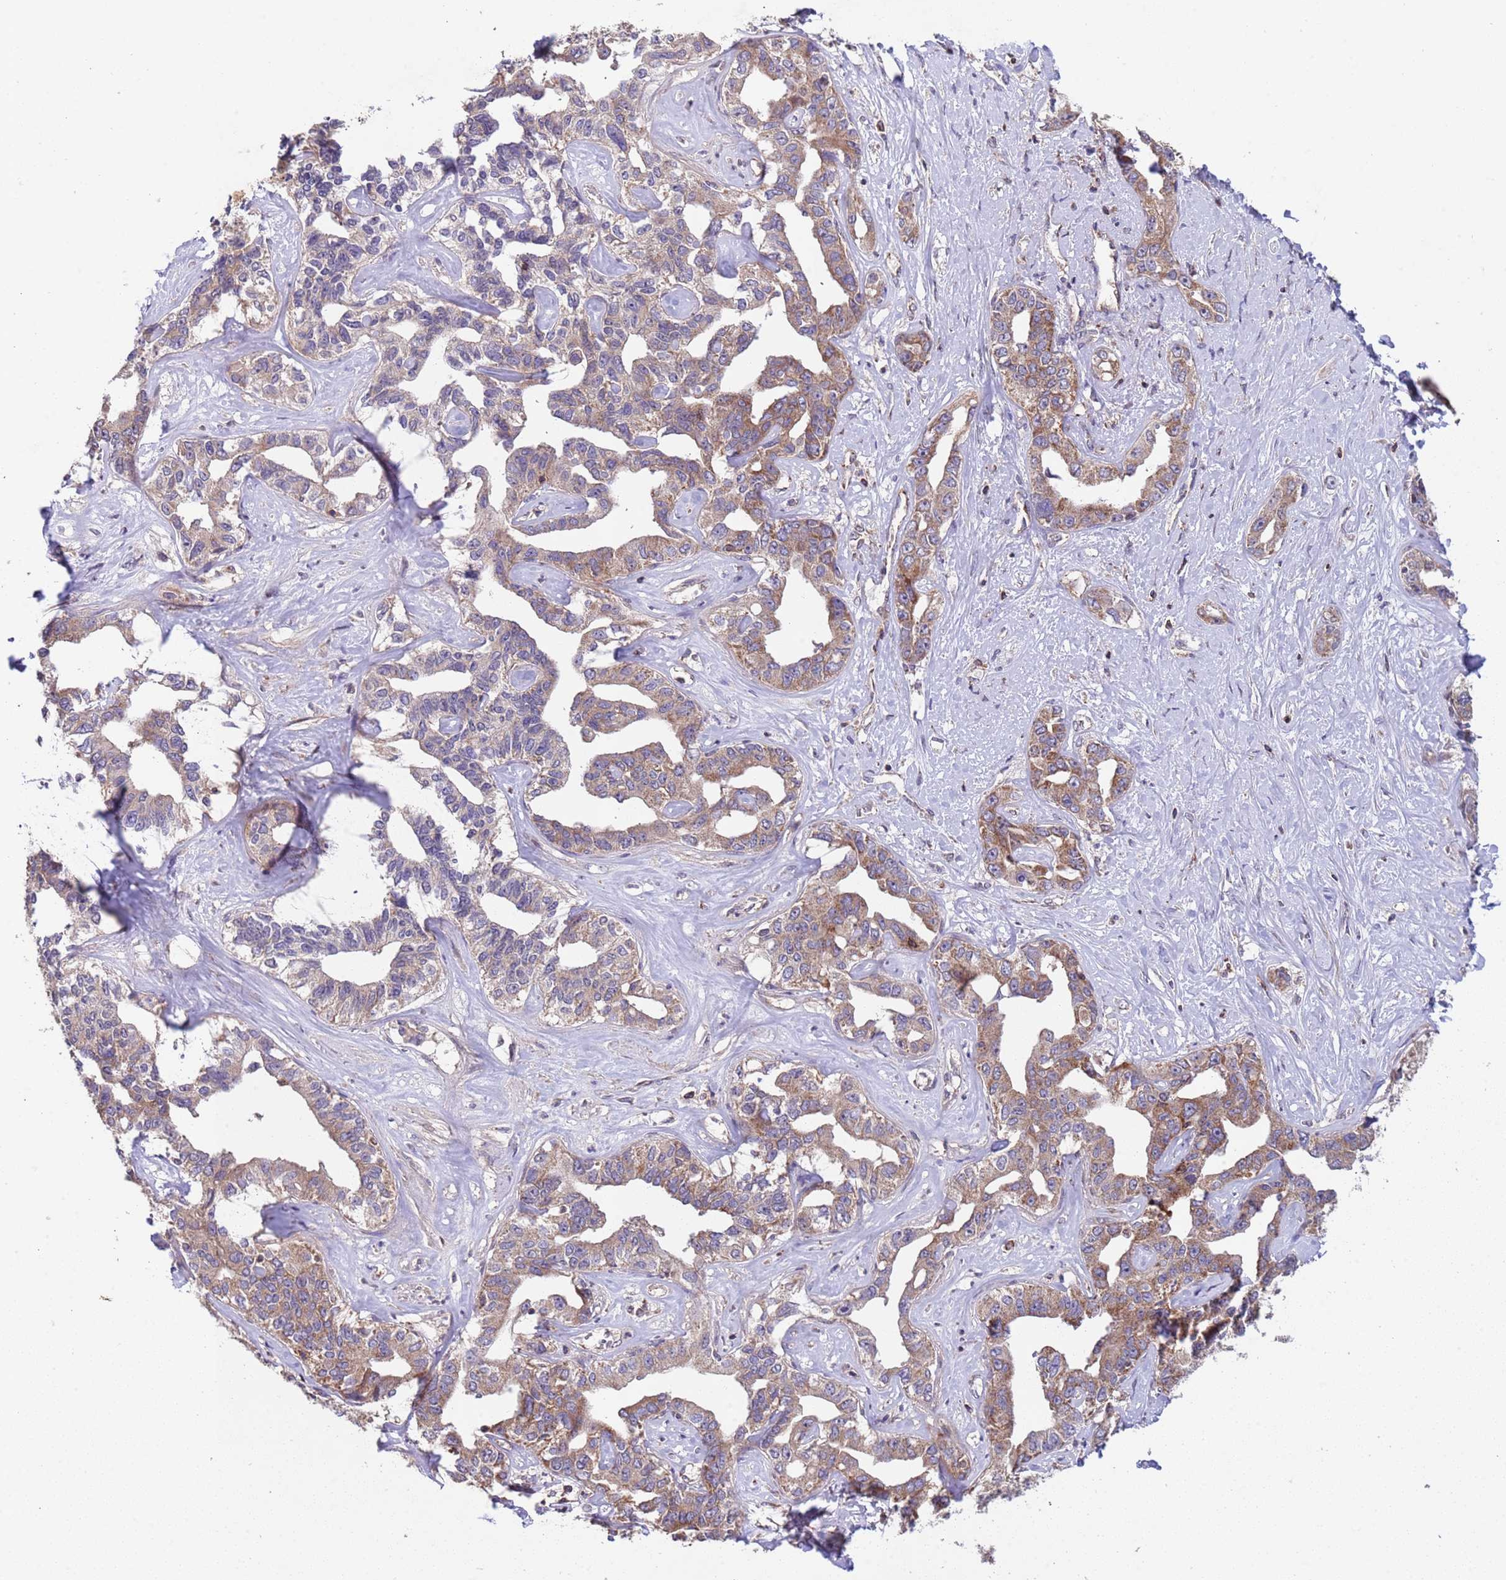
{"staining": {"intensity": "moderate", "quantity": "25%-75%", "location": "cytoplasmic/membranous"}, "tissue": "liver cancer", "cell_type": "Tumor cells", "image_type": "cancer", "snomed": [{"axis": "morphology", "description": "Cholangiocarcinoma"}, {"axis": "topography", "description": "Liver"}], "caption": "Immunohistochemical staining of human cholangiocarcinoma (liver) demonstrates moderate cytoplasmic/membranous protein expression in approximately 25%-75% of tumor cells.", "gene": "ACAD8", "patient": {"sex": "male", "age": 59}}